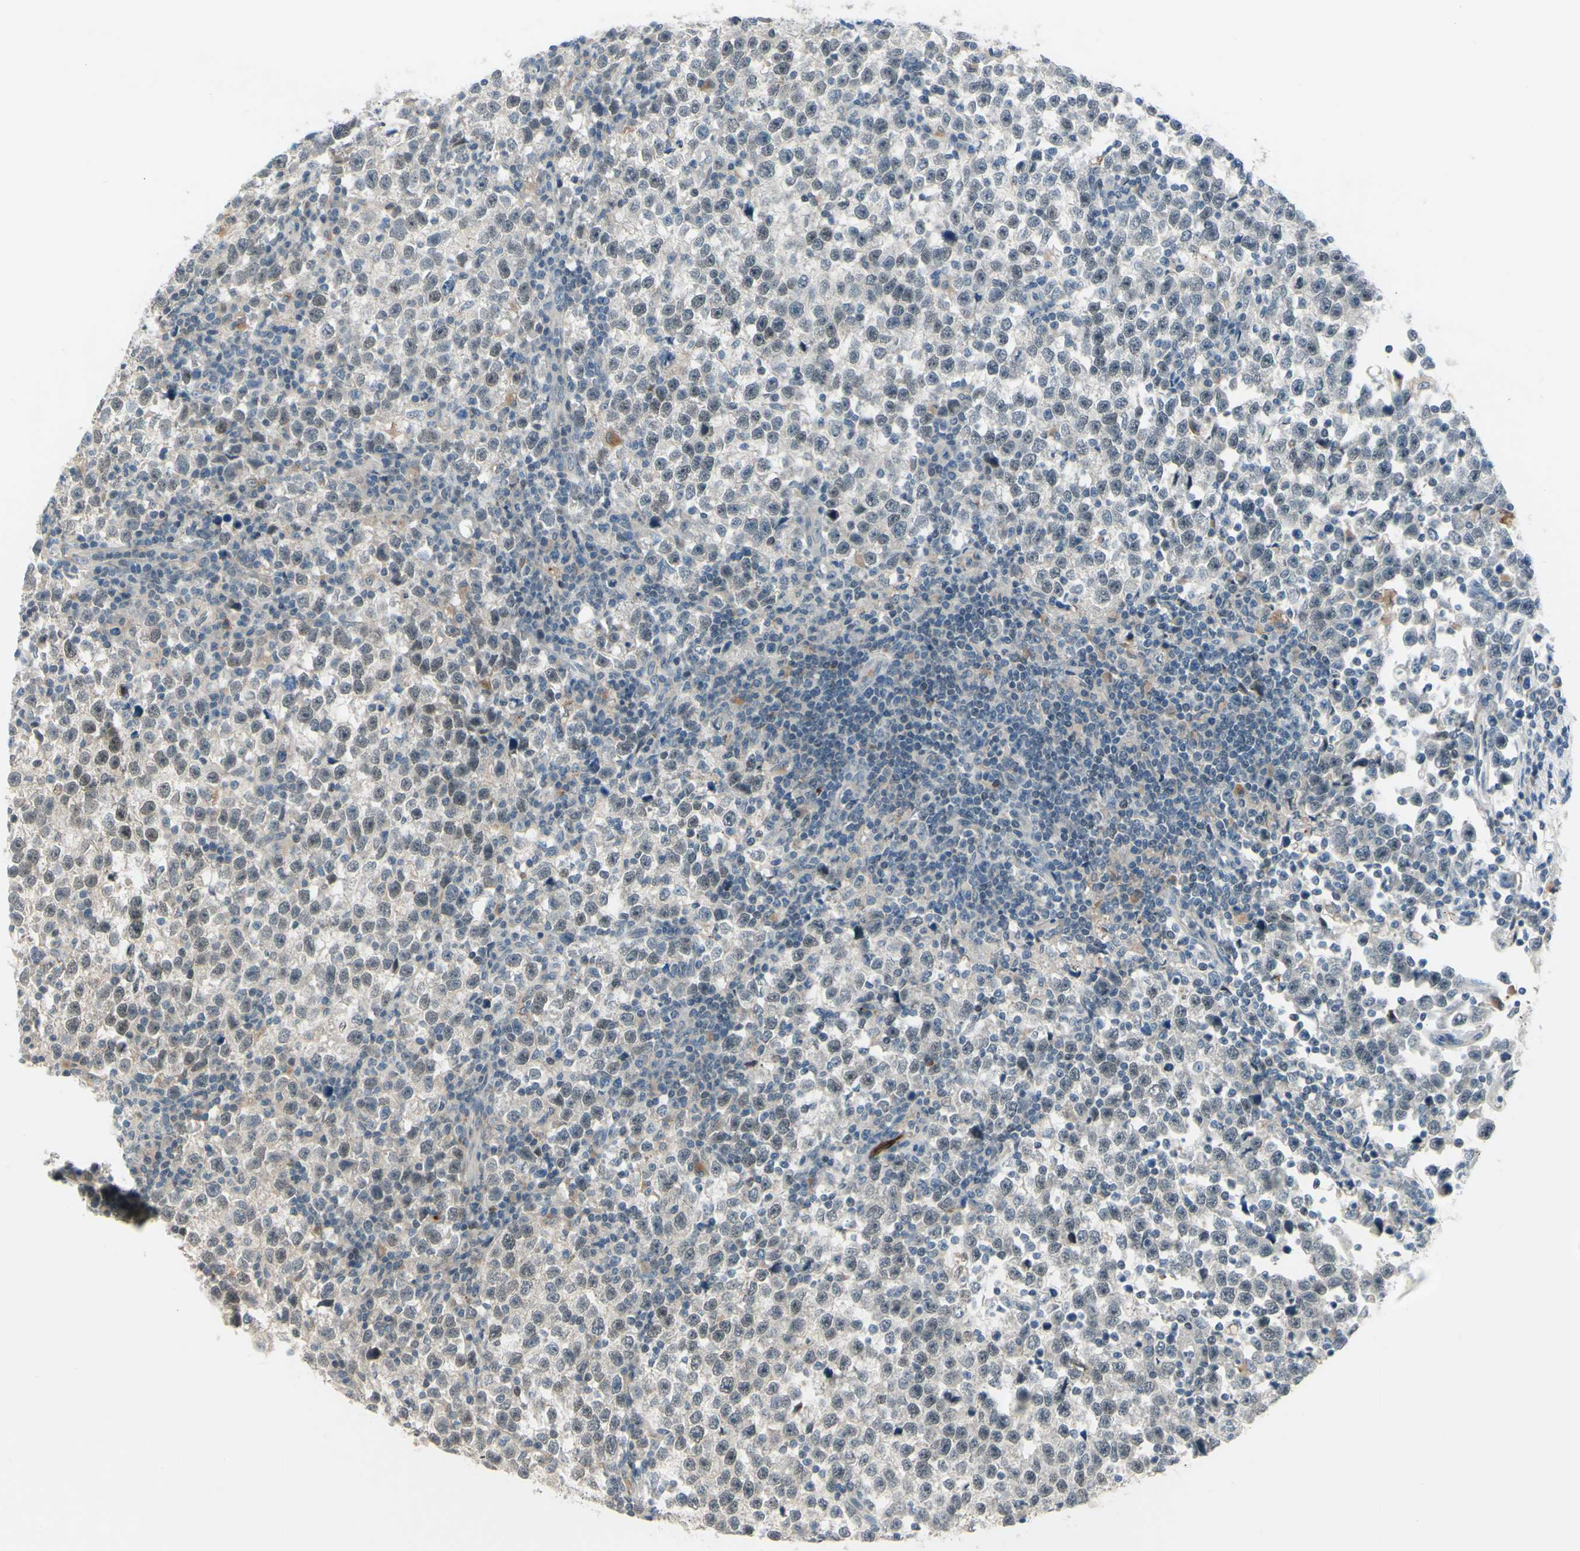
{"staining": {"intensity": "negative", "quantity": "none", "location": "none"}, "tissue": "testis cancer", "cell_type": "Tumor cells", "image_type": "cancer", "snomed": [{"axis": "morphology", "description": "Seminoma, NOS"}, {"axis": "topography", "description": "Testis"}], "caption": "Tumor cells show no significant positivity in testis cancer (seminoma). Brightfield microscopy of IHC stained with DAB (3,3'-diaminobenzidine) (brown) and hematoxylin (blue), captured at high magnification.", "gene": "FGFR2", "patient": {"sex": "male", "age": 43}}